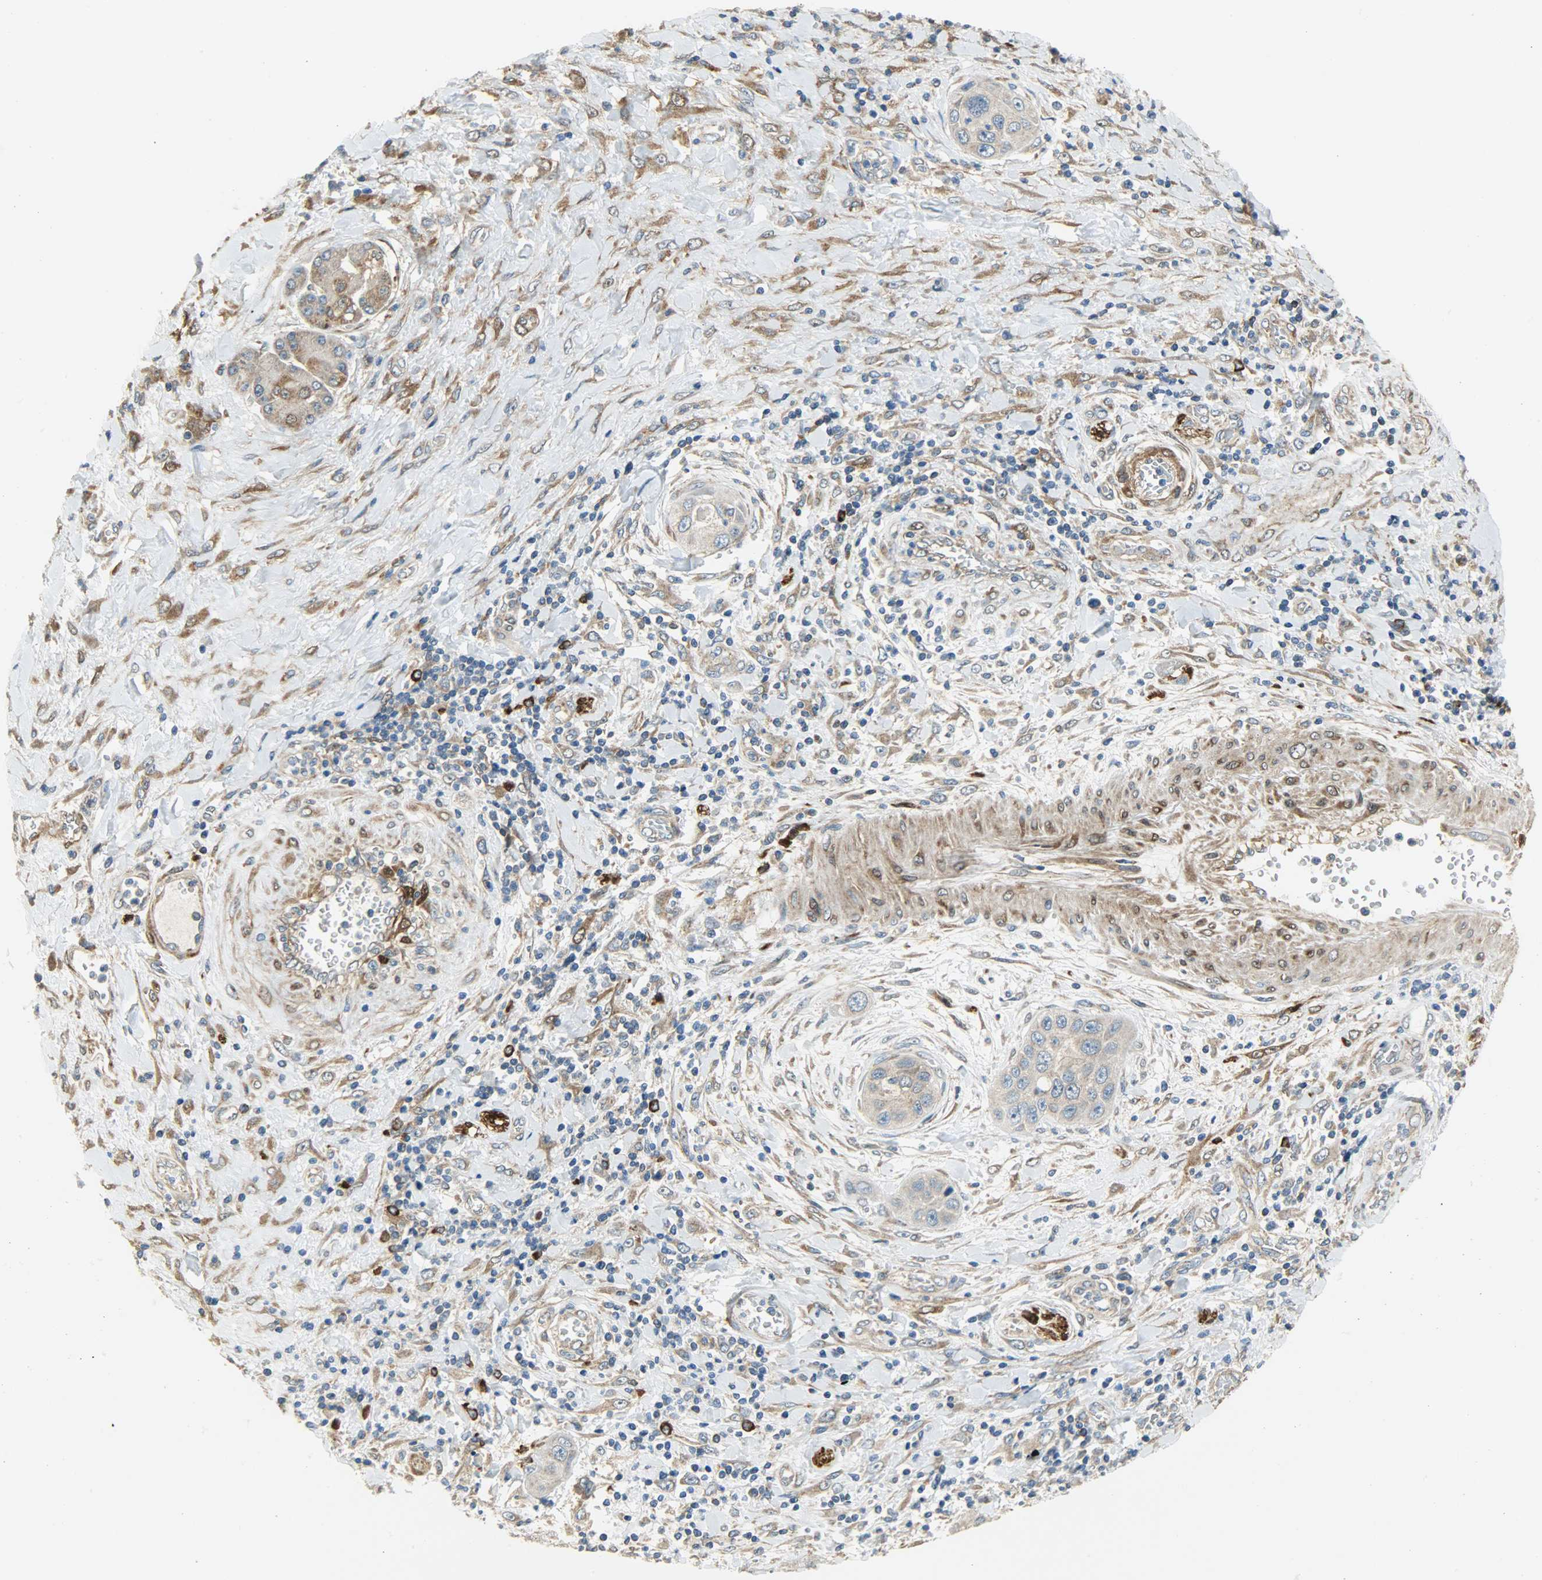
{"staining": {"intensity": "moderate", "quantity": ">75%", "location": "cytoplasmic/membranous"}, "tissue": "pancreatic cancer", "cell_type": "Tumor cells", "image_type": "cancer", "snomed": [{"axis": "morphology", "description": "Adenocarcinoma, NOS"}, {"axis": "topography", "description": "Pancreas"}], "caption": "Immunohistochemical staining of human pancreatic adenocarcinoma shows medium levels of moderate cytoplasmic/membranous protein expression in about >75% of tumor cells.", "gene": "C1orf198", "patient": {"sex": "female", "age": 70}}